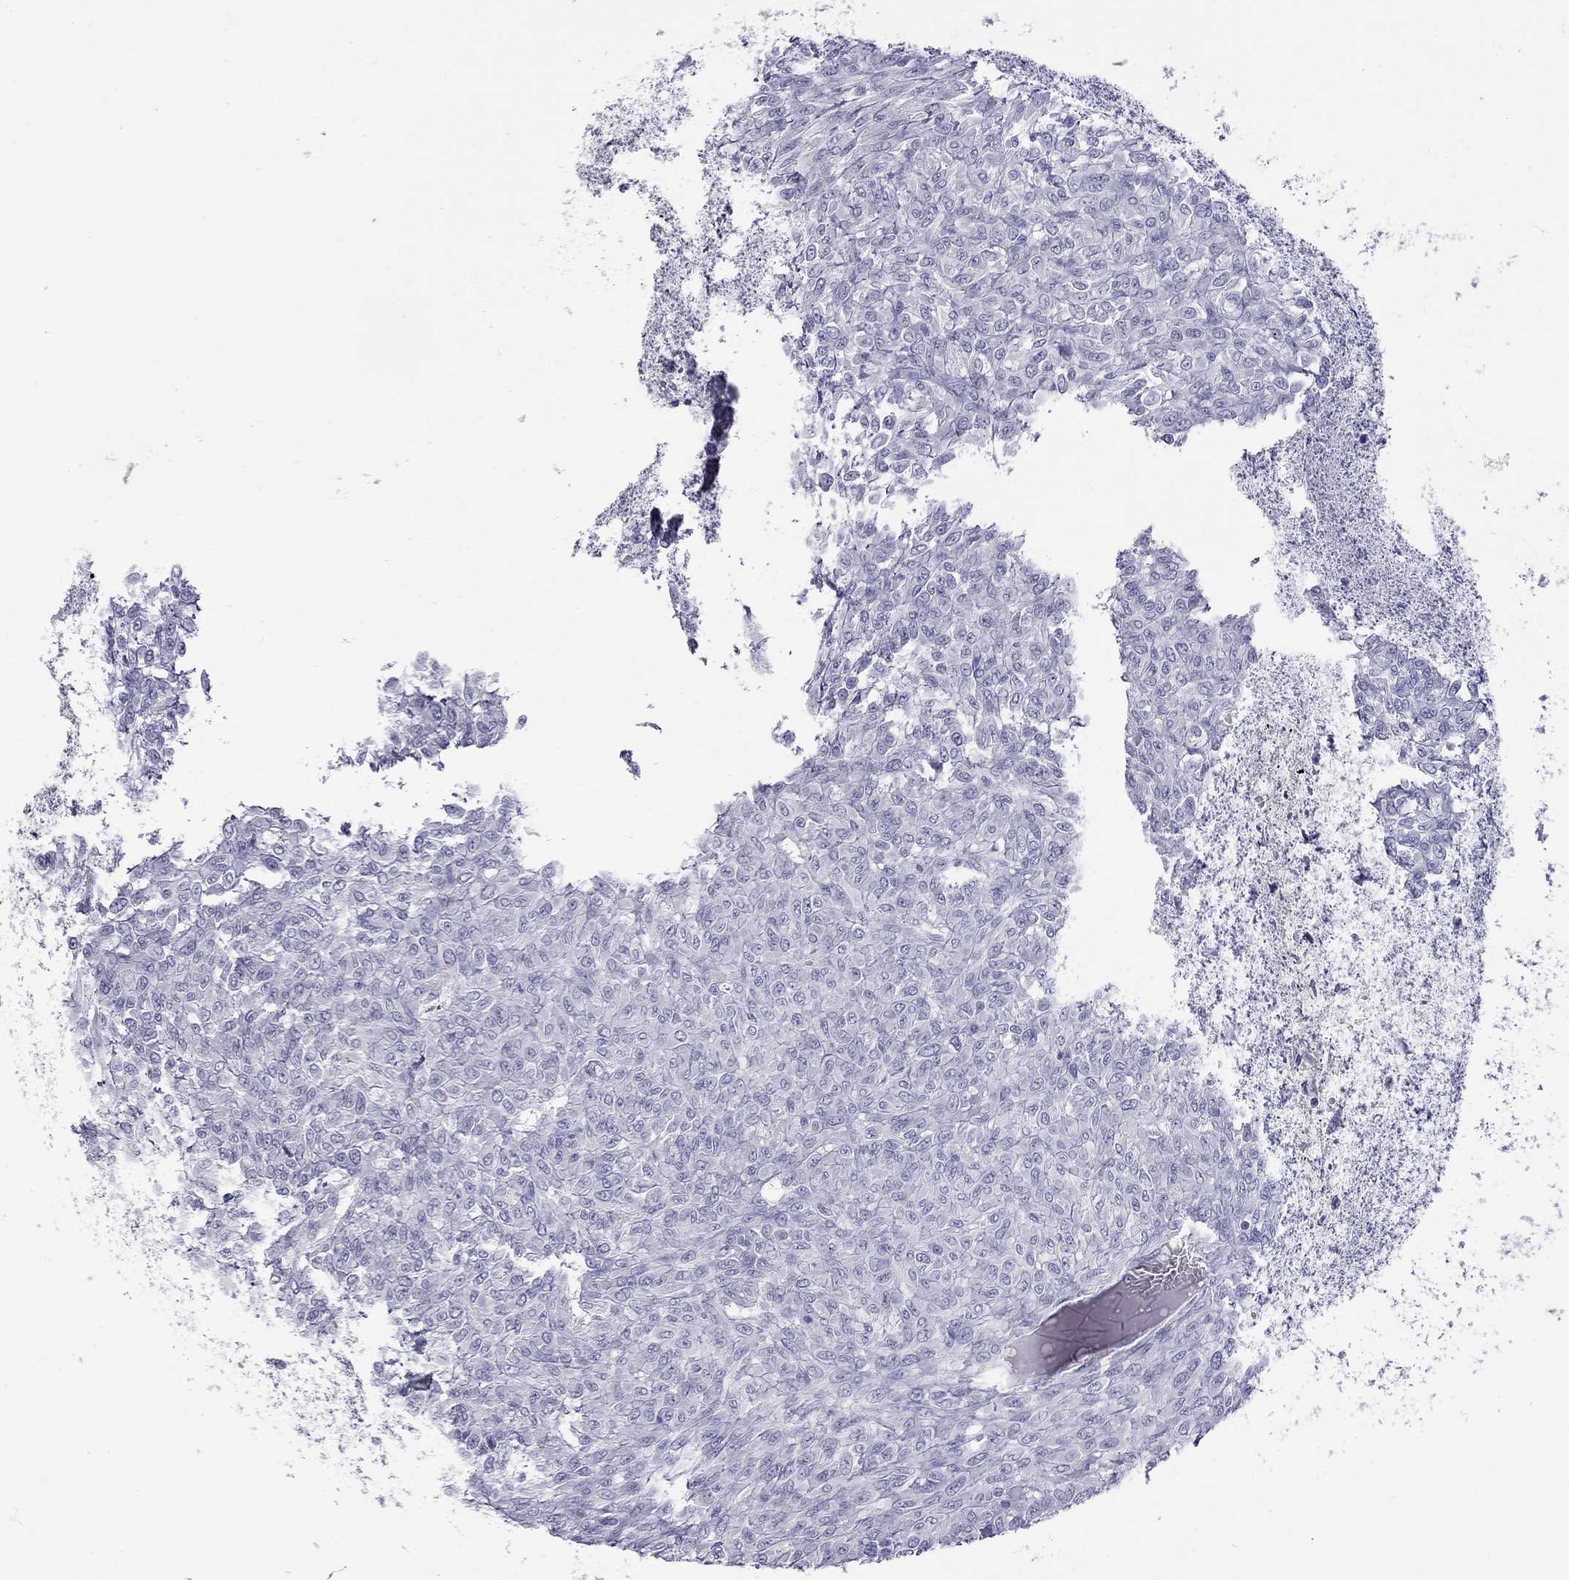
{"staining": {"intensity": "negative", "quantity": "none", "location": "none"}, "tissue": "renal cancer", "cell_type": "Tumor cells", "image_type": "cancer", "snomed": [{"axis": "morphology", "description": "Adenocarcinoma, NOS"}, {"axis": "topography", "description": "Kidney"}], "caption": "Immunohistochemistry (IHC) histopathology image of neoplastic tissue: human renal cancer stained with DAB exhibits no significant protein expression in tumor cells.", "gene": "MUC16", "patient": {"sex": "male", "age": 58}}